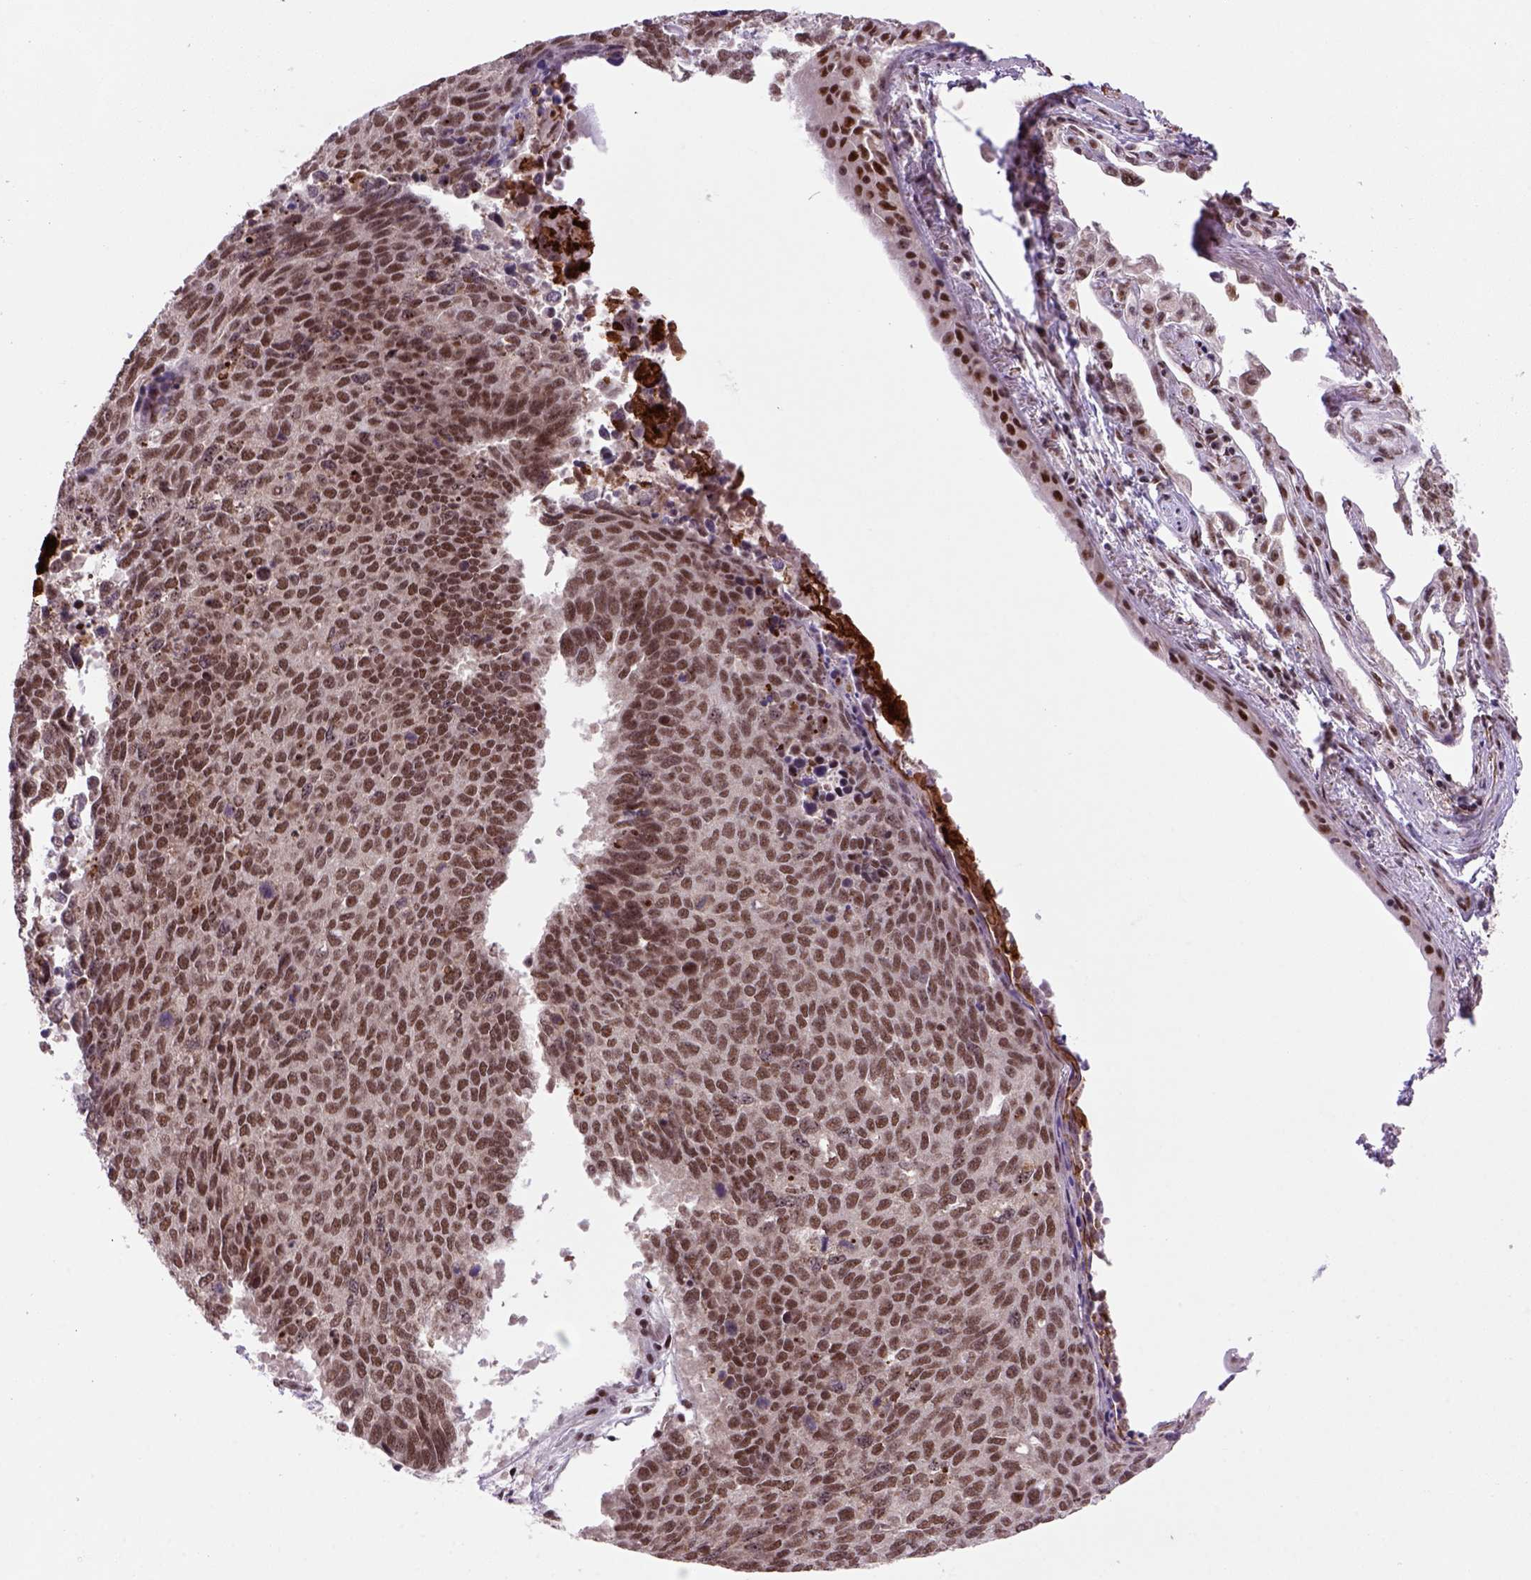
{"staining": {"intensity": "moderate", "quantity": ">75%", "location": "nuclear"}, "tissue": "lung cancer", "cell_type": "Tumor cells", "image_type": "cancer", "snomed": [{"axis": "morphology", "description": "Squamous cell carcinoma, NOS"}, {"axis": "topography", "description": "Lung"}], "caption": "Human lung cancer (squamous cell carcinoma) stained for a protein (brown) exhibits moderate nuclear positive expression in approximately >75% of tumor cells.", "gene": "NSMCE2", "patient": {"sex": "male", "age": 73}}